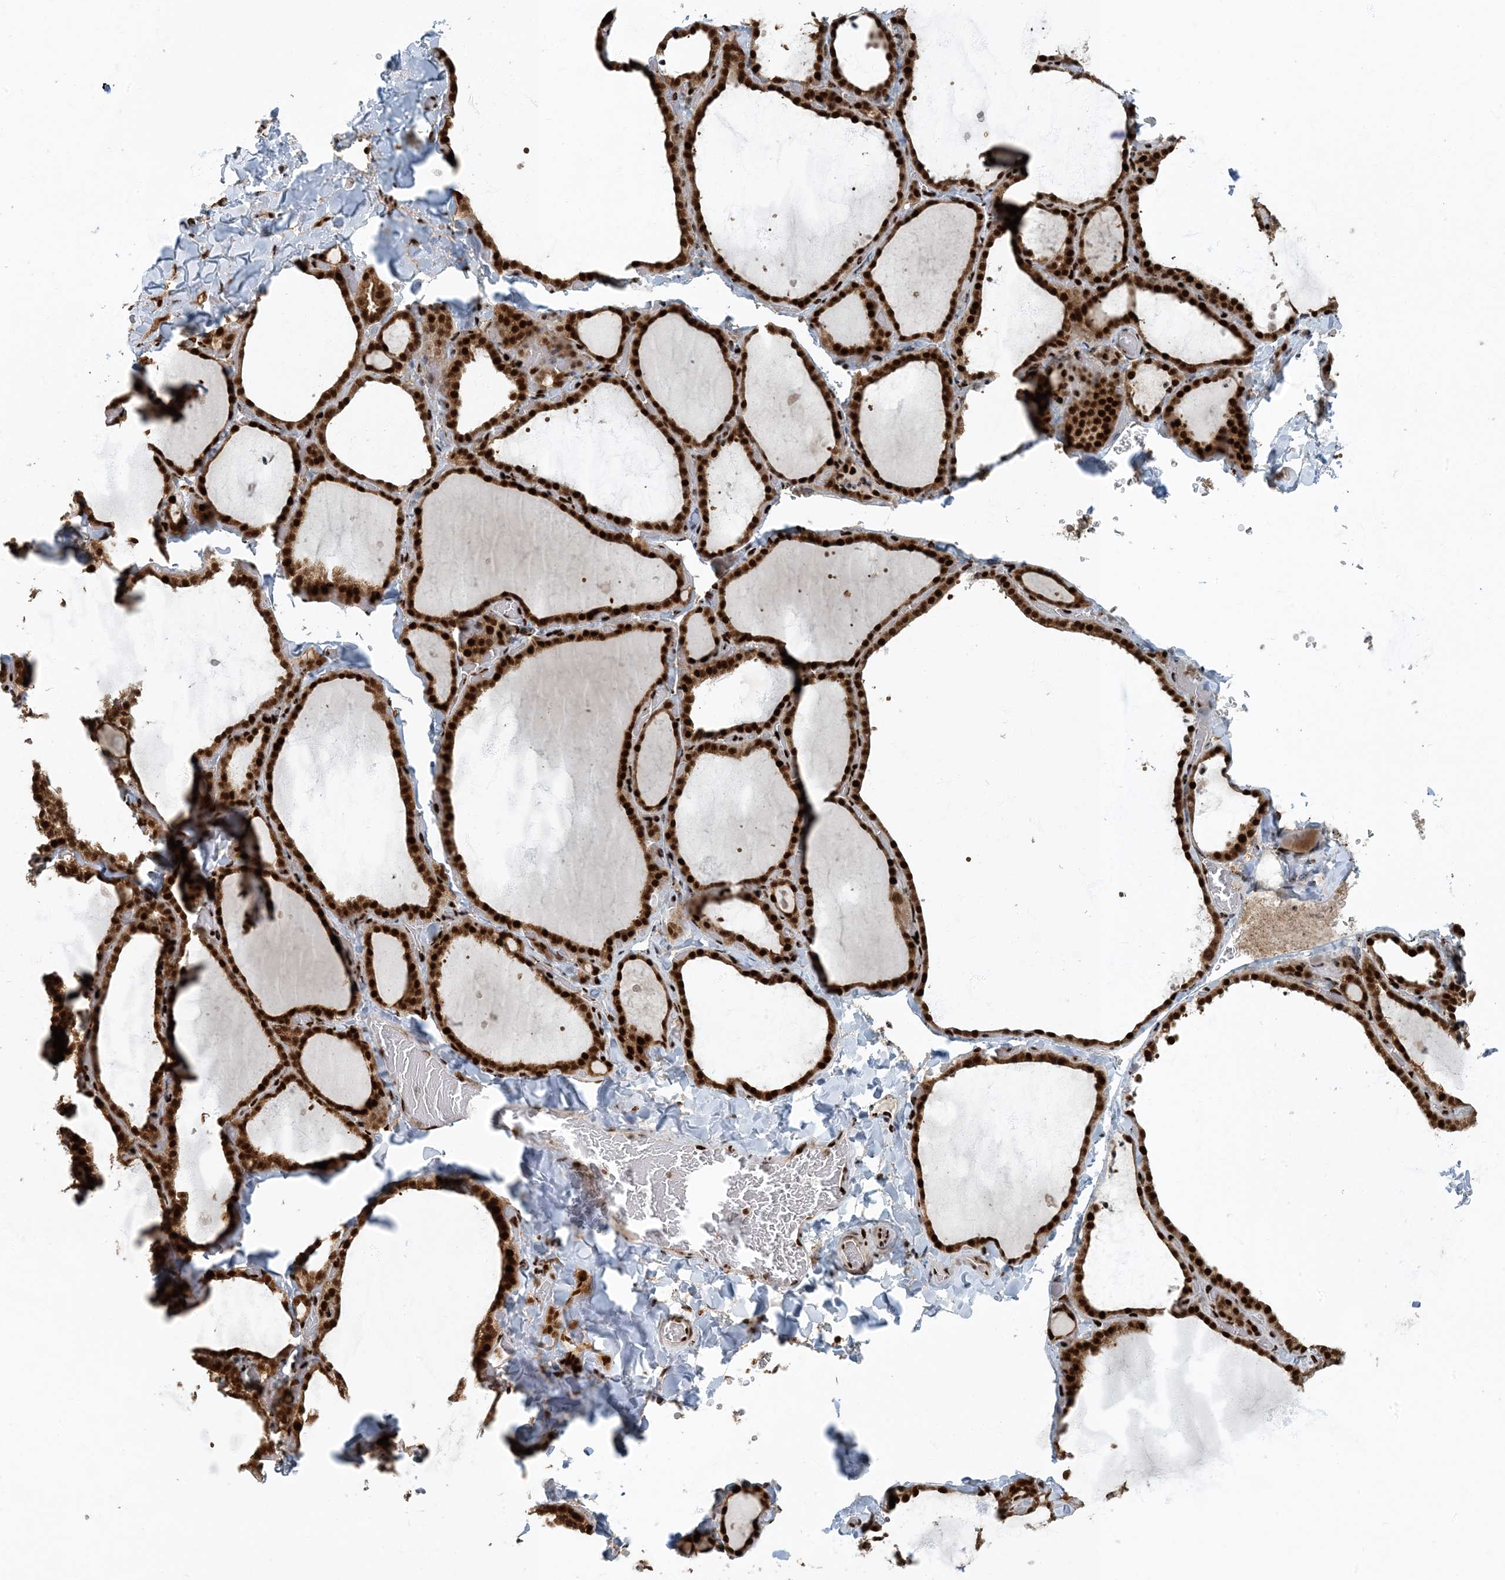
{"staining": {"intensity": "strong", "quantity": ">75%", "location": "cytoplasmic/membranous,nuclear"}, "tissue": "thyroid gland", "cell_type": "Glandular cells", "image_type": "normal", "snomed": [{"axis": "morphology", "description": "Normal tissue, NOS"}, {"axis": "topography", "description": "Thyroid gland"}], "caption": "Brown immunohistochemical staining in normal thyroid gland shows strong cytoplasmic/membranous,nuclear expression in about >75% of glandular cells.", "gene": "MBD1", "patient": {"sex": "female", "age": 22}}